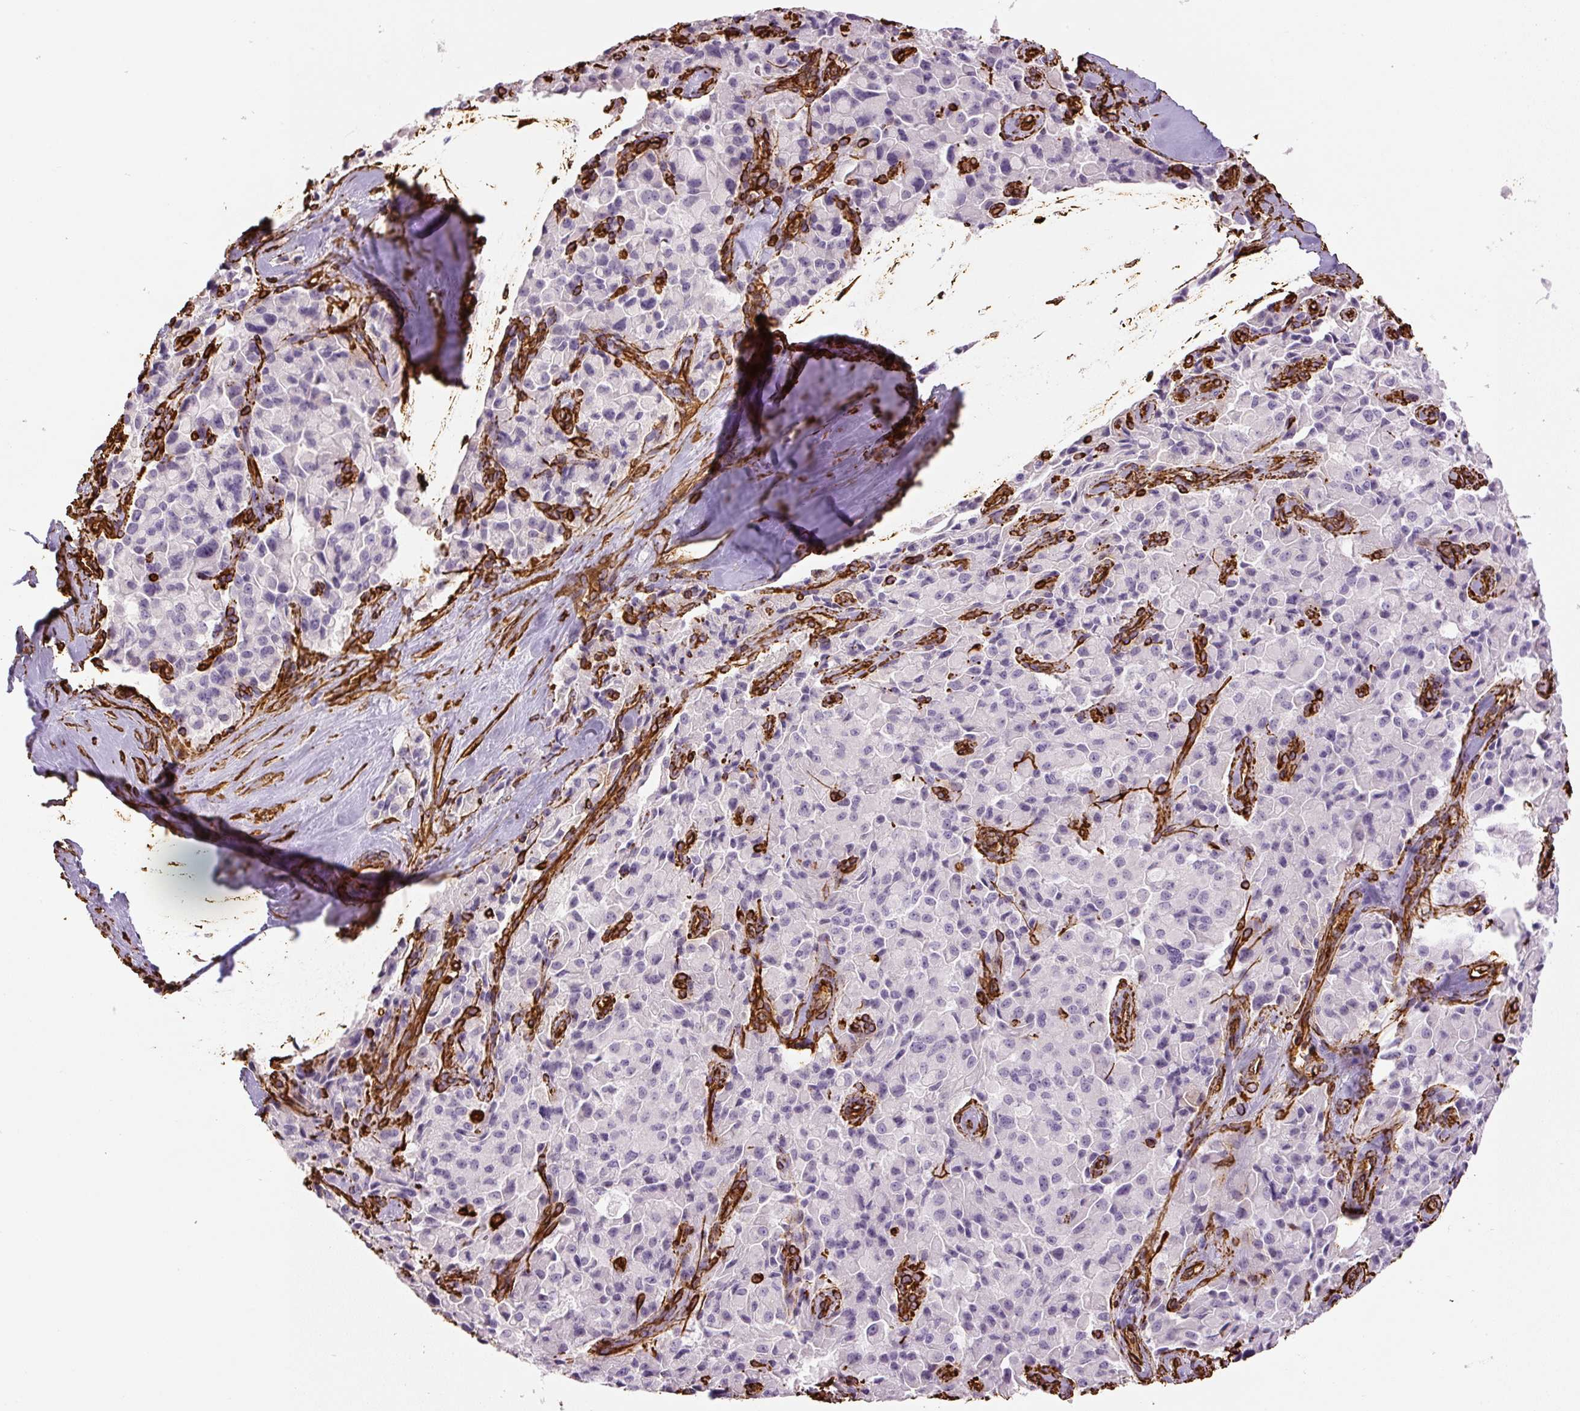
{"staining": {"intensity": "negative", "quantity": "none", "location": "none"}, "tissue": "pancreatic cancer", "cell_type": "Tumor cells", "image_type": "cancer", "snomed": [{"axis": "morphology", "description": "Adenocarcinoma, NOS"}, {"axis": "topography", "description": "Pancreas"}], "caption": "Image shows no protein staining in tumor cells of pancreatic cancer (adenocarcinoma) tissue.", "gene": "VIM", "patient": {"sex": "male", "age": 65}}